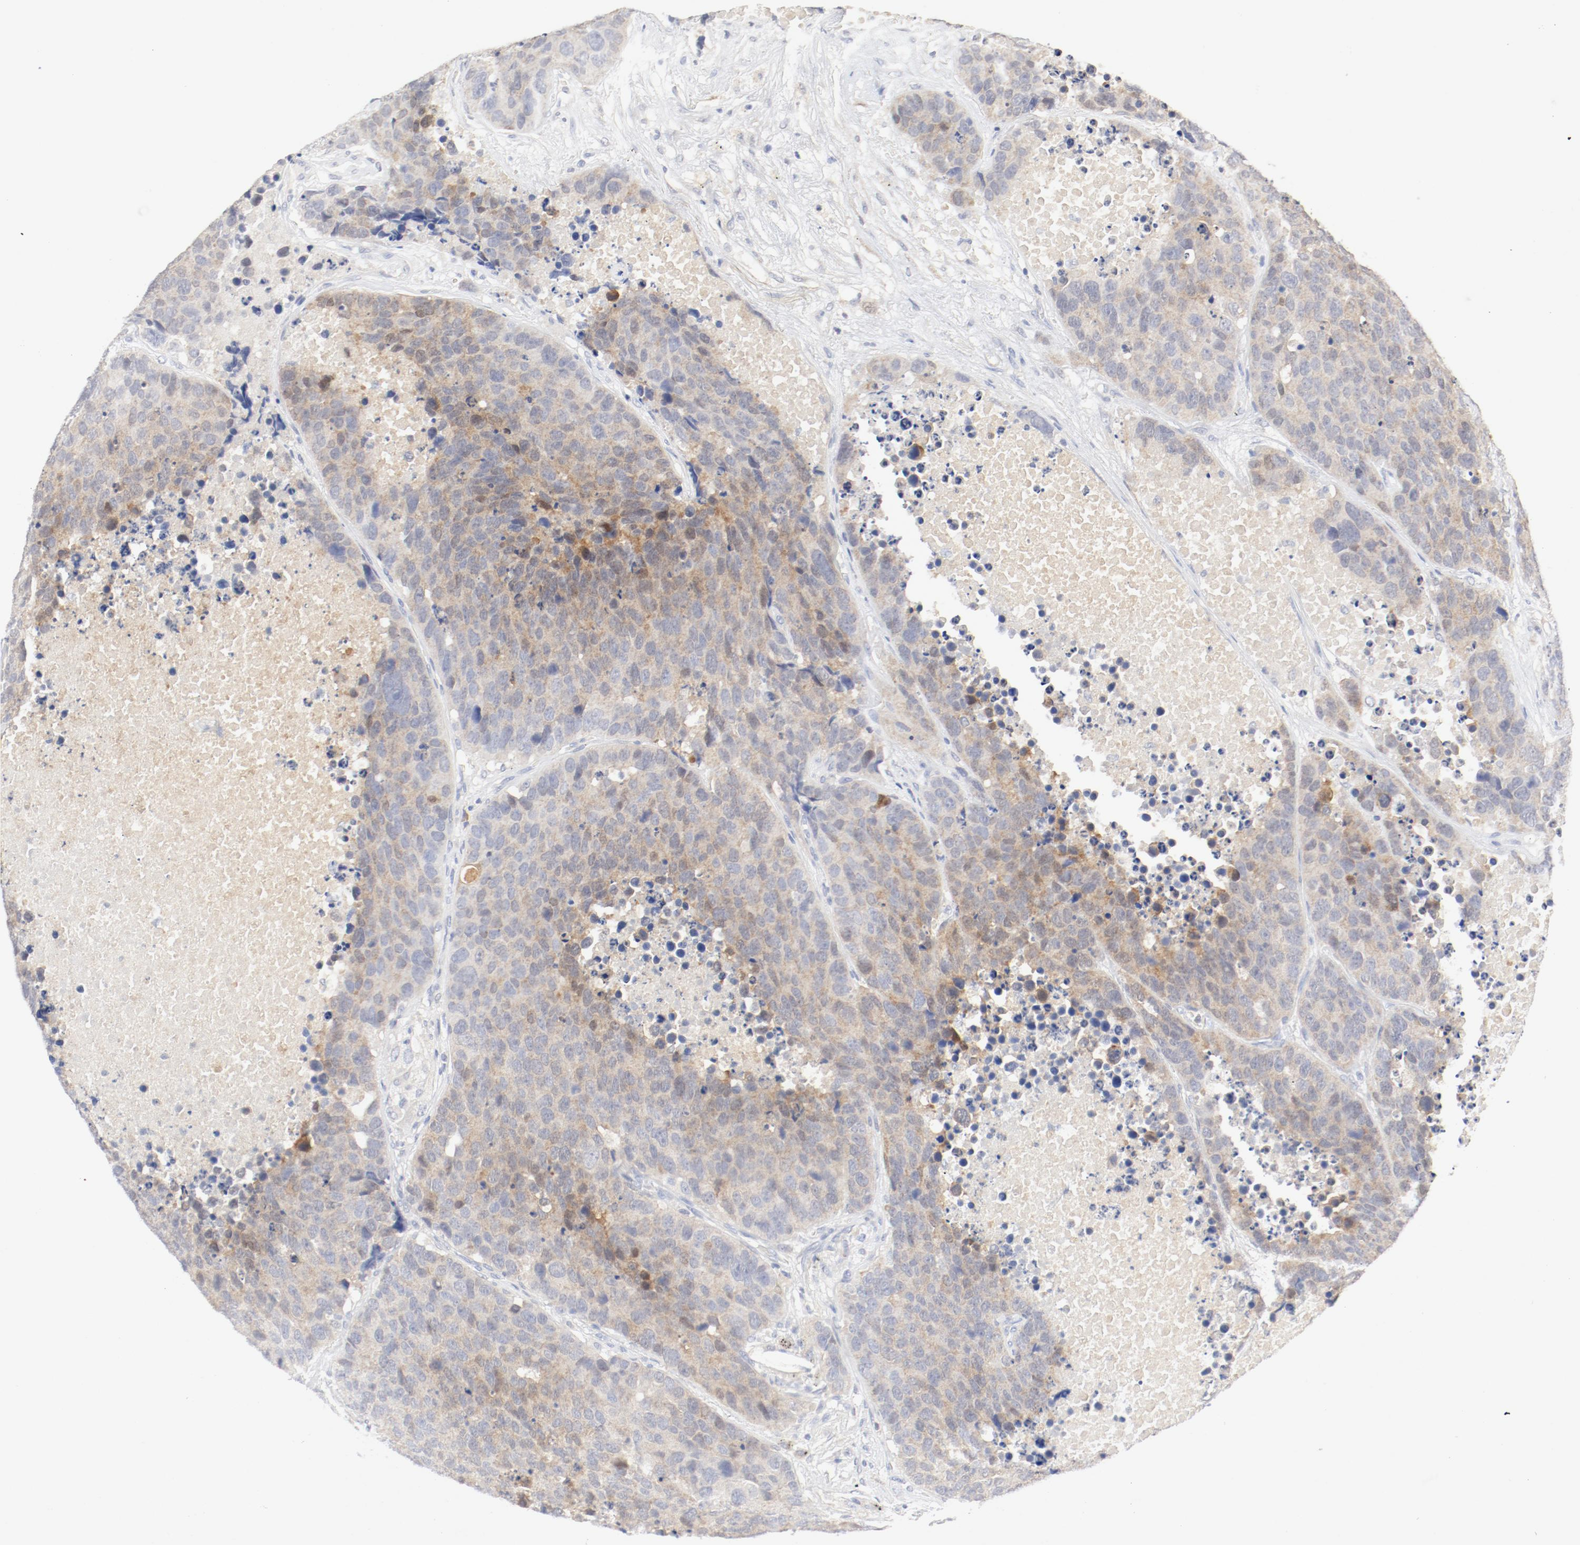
{"staining": {"intensity": "moderate", "quantity": ">75%", "location": "cytoplasmic/membranous"}, "tissue": "carcinoid", "cell_type": "Tumor cells", "image_type": "cancer", "snomed": [{"axis": "morphology", "description": "Carcinoid, malignant, NOS"}, {"axis": "topography", "description": "Lung"}], "caption": "Immunohistochemical staining of carcinoid demonstrates medium levels of moderate cytoplasmic/membranous protein positivity in about >75% of tumor cells. (DAB = brown stain, brightfield microscopy at high magnification).", "gene": "PGM1", "patient": {"sex": "male", "age": 60}}